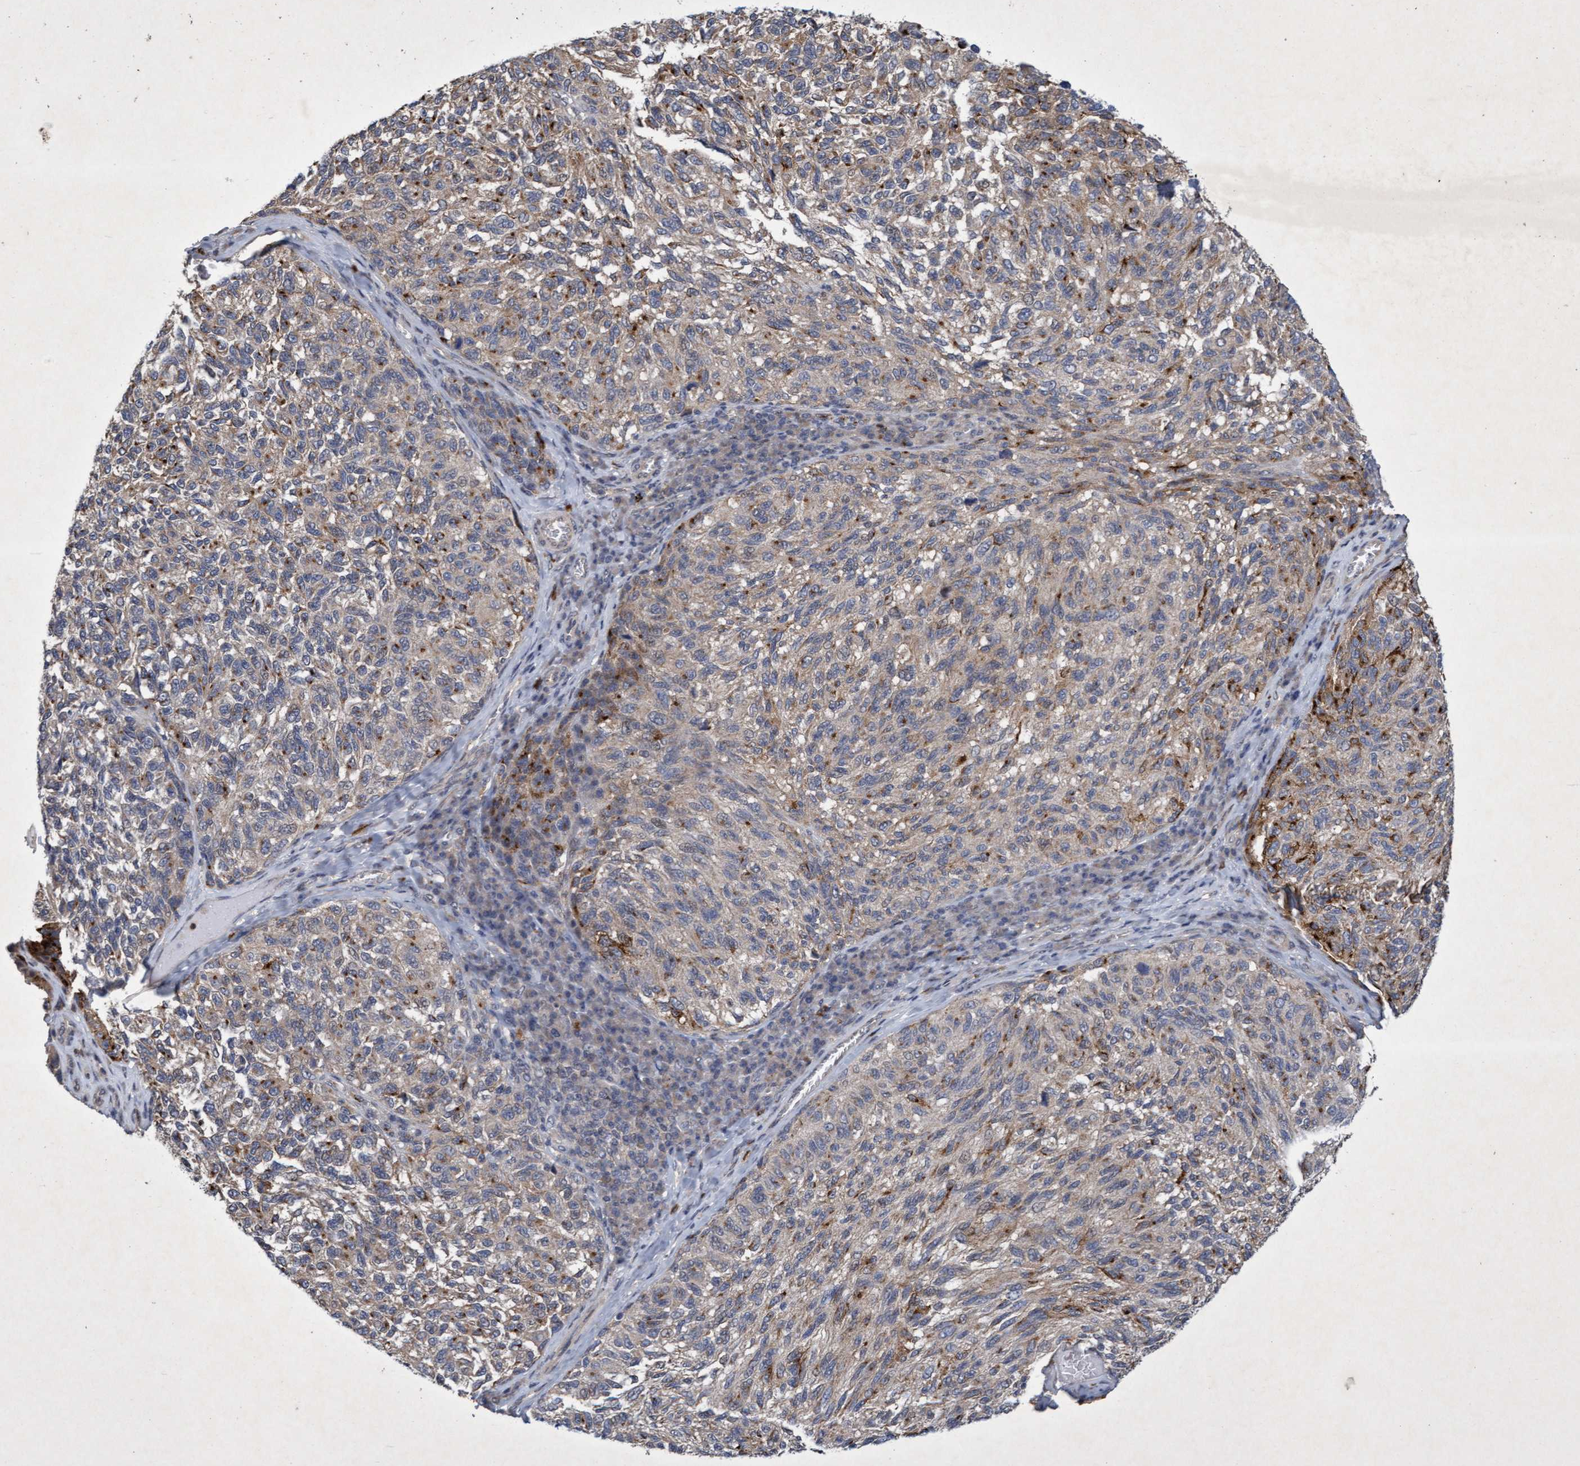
{"staining": {"intensity": "moderate", "quantity": "25%-75%", "location": "cytoplasmic/membranous"}, "tissue": "melanoma", "cell_type": "Tumor cells", "image_type": "cancer", "snomed": [{"axis": "morphology", "description": "Malignant melanoma, NOS"}, {"axis": "topography", "description": "Skin"}], "caption": "IHC micrograph of neoplastic tissue: melanoma stained using immunohistochemistry exhibits medium levels of moderate protein expression localized specifically in the cytoplasmic/membranous of tumor cells, appearing as a cytoplasmic/membranous brown color.", "gene": "ZNF677", "patient": {"sex": "female", "age": 73}}